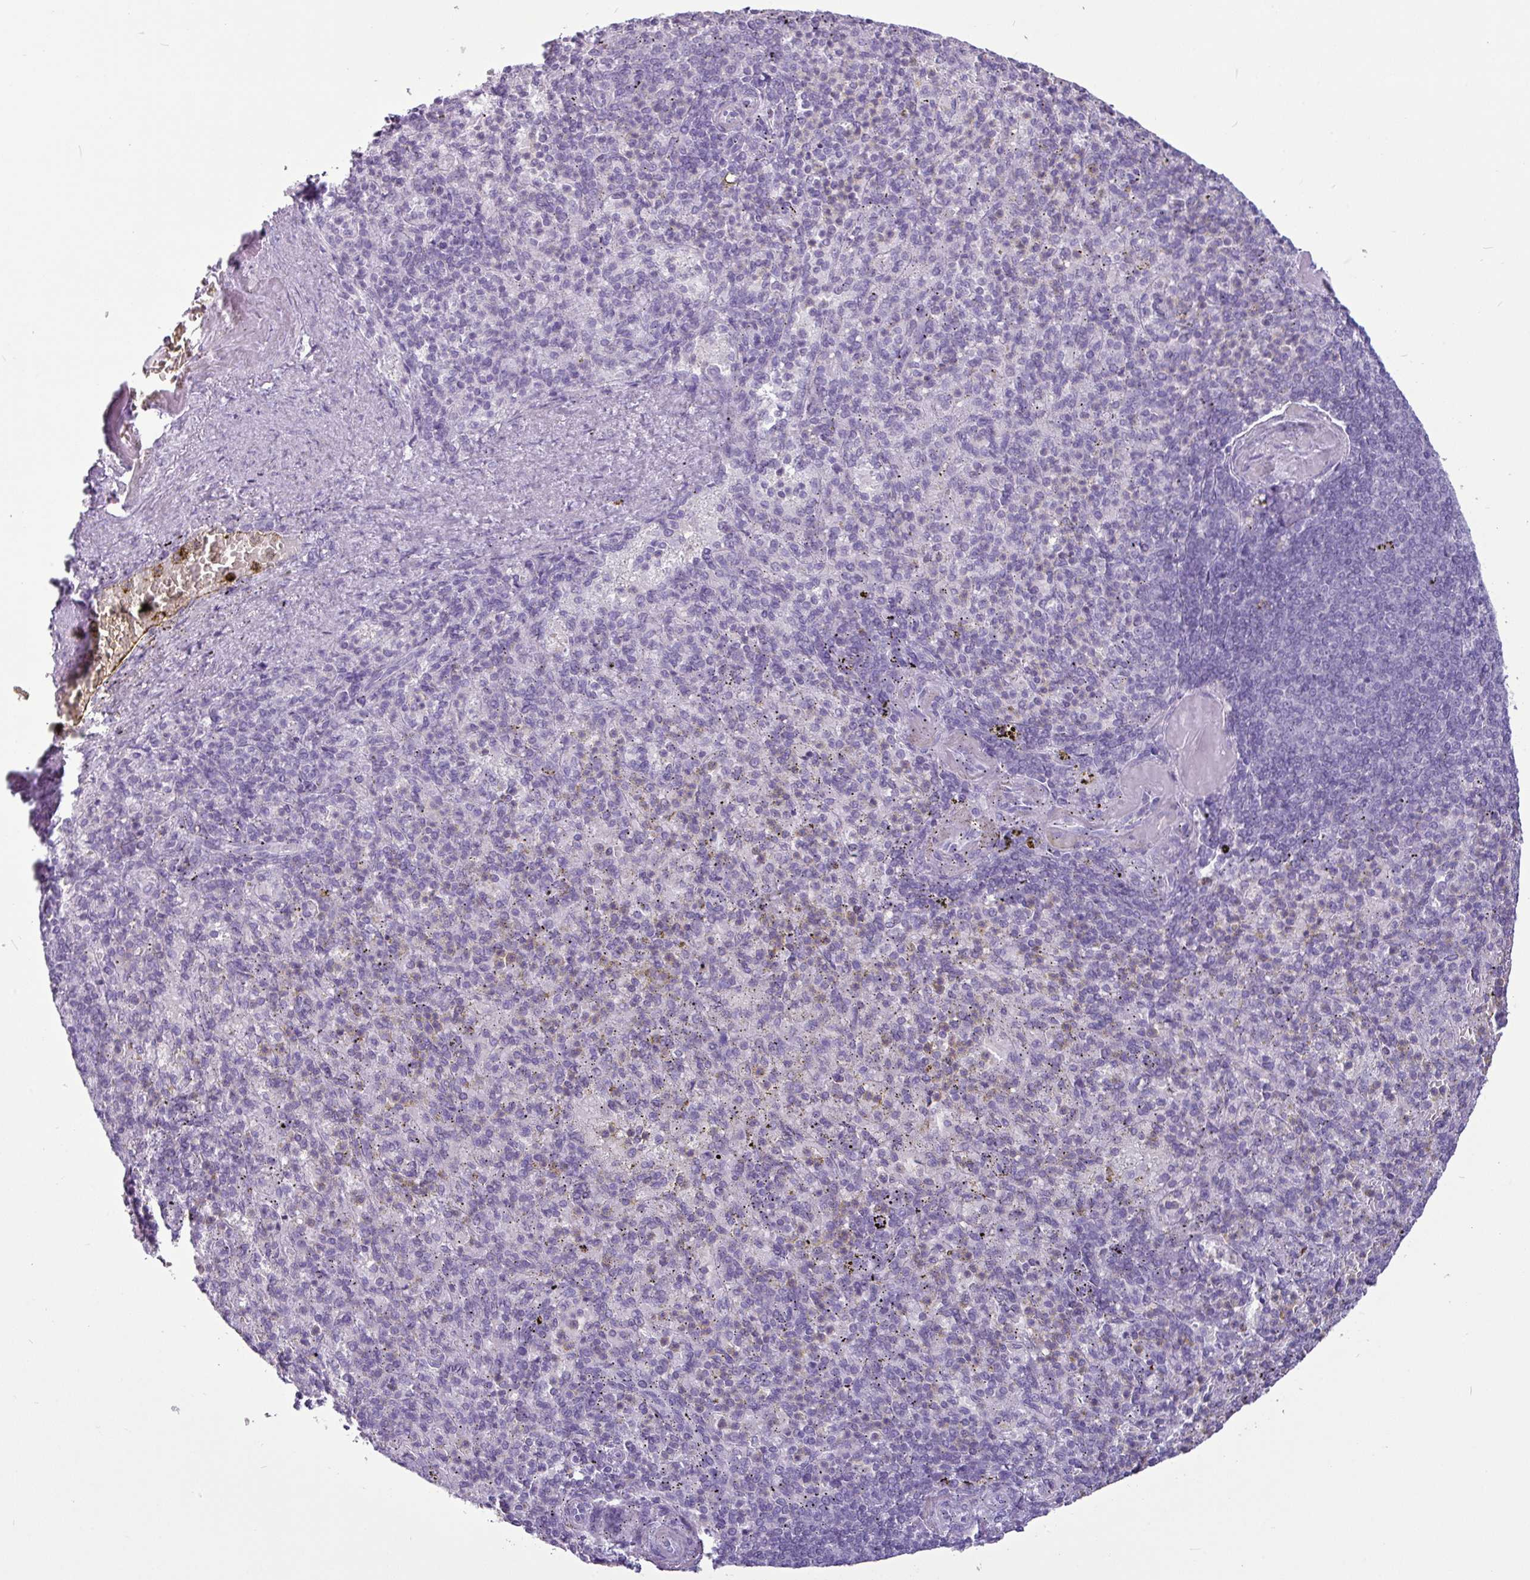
{"staining": {"intensity": "negative", "quantity": "none", "location": "none"}, "tissue": "spleen", "cell_type": "Cells in red pulp", "image_type": "normal", "snomed": [{"axis": "morphology", "description": "Normal tissue, NOS"}, {"axis": "topography", "description": "Spleen"}], "caption": "Immunohistochemistry histopathology image of benign spleen stained for a protein (brown), which exhibits no staining in cells in red pulp.", "gene": "AMY2A", "patient": {"sex": "female", "age": 74}}